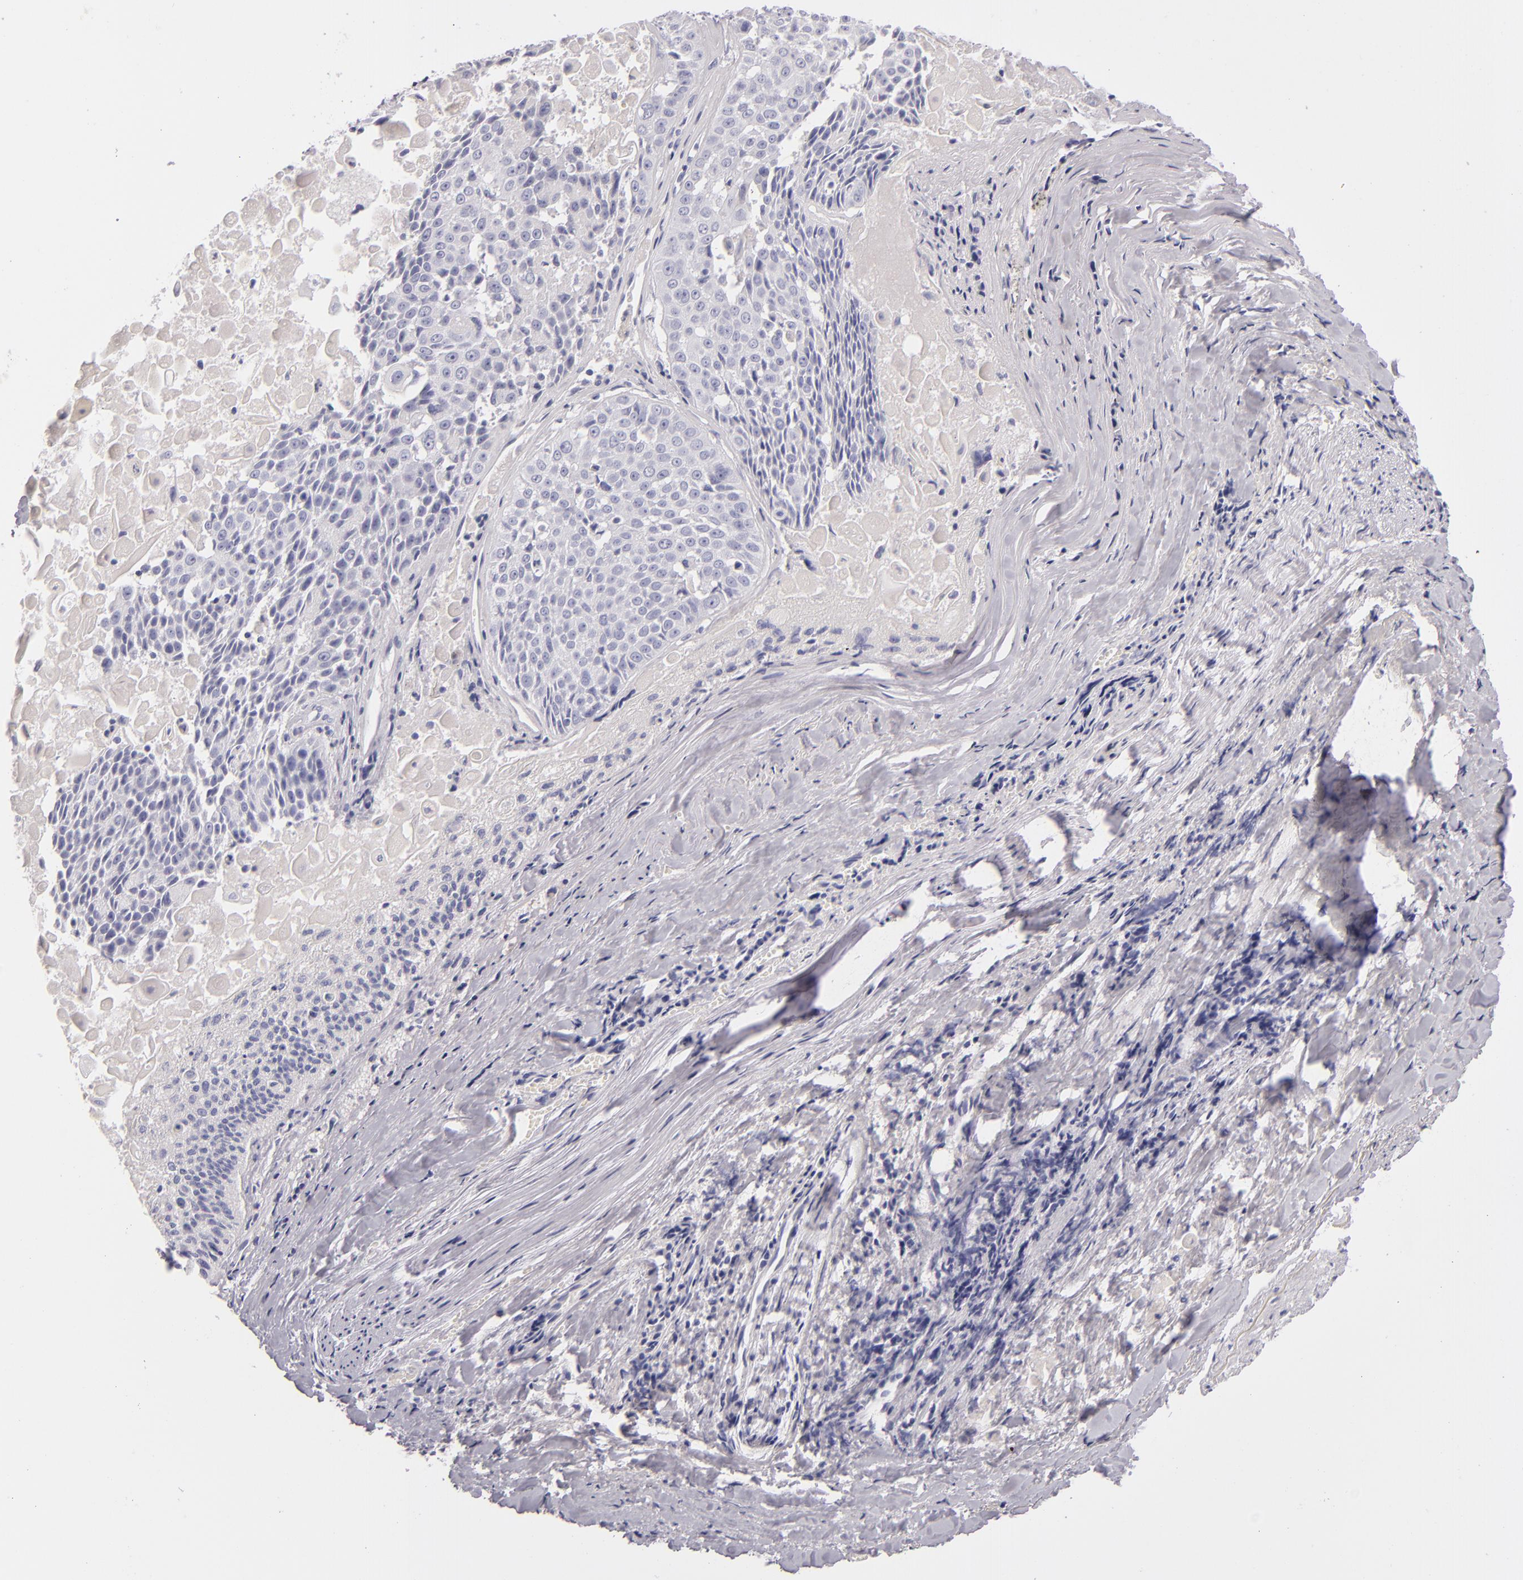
{"staining": {"intensity": "negative", "quantity": "none", "location": "none"}, "tissue": "lung cancer", "cell_type": "Tumor cells", "image_type": "cancer", "snomed": [{"axis": "morphology", "description": "Adenocarcinoma, NOS"}, {"axis": "topography", "description": "Lung"}], "caption": "Human lung cancer (adenocarcinoma) stained for a protein using immunohistochemistry (IHC) displays no expression in tumor cells.", "gene": "FABP1", "patient": {"sex": "male", "age": 60}}